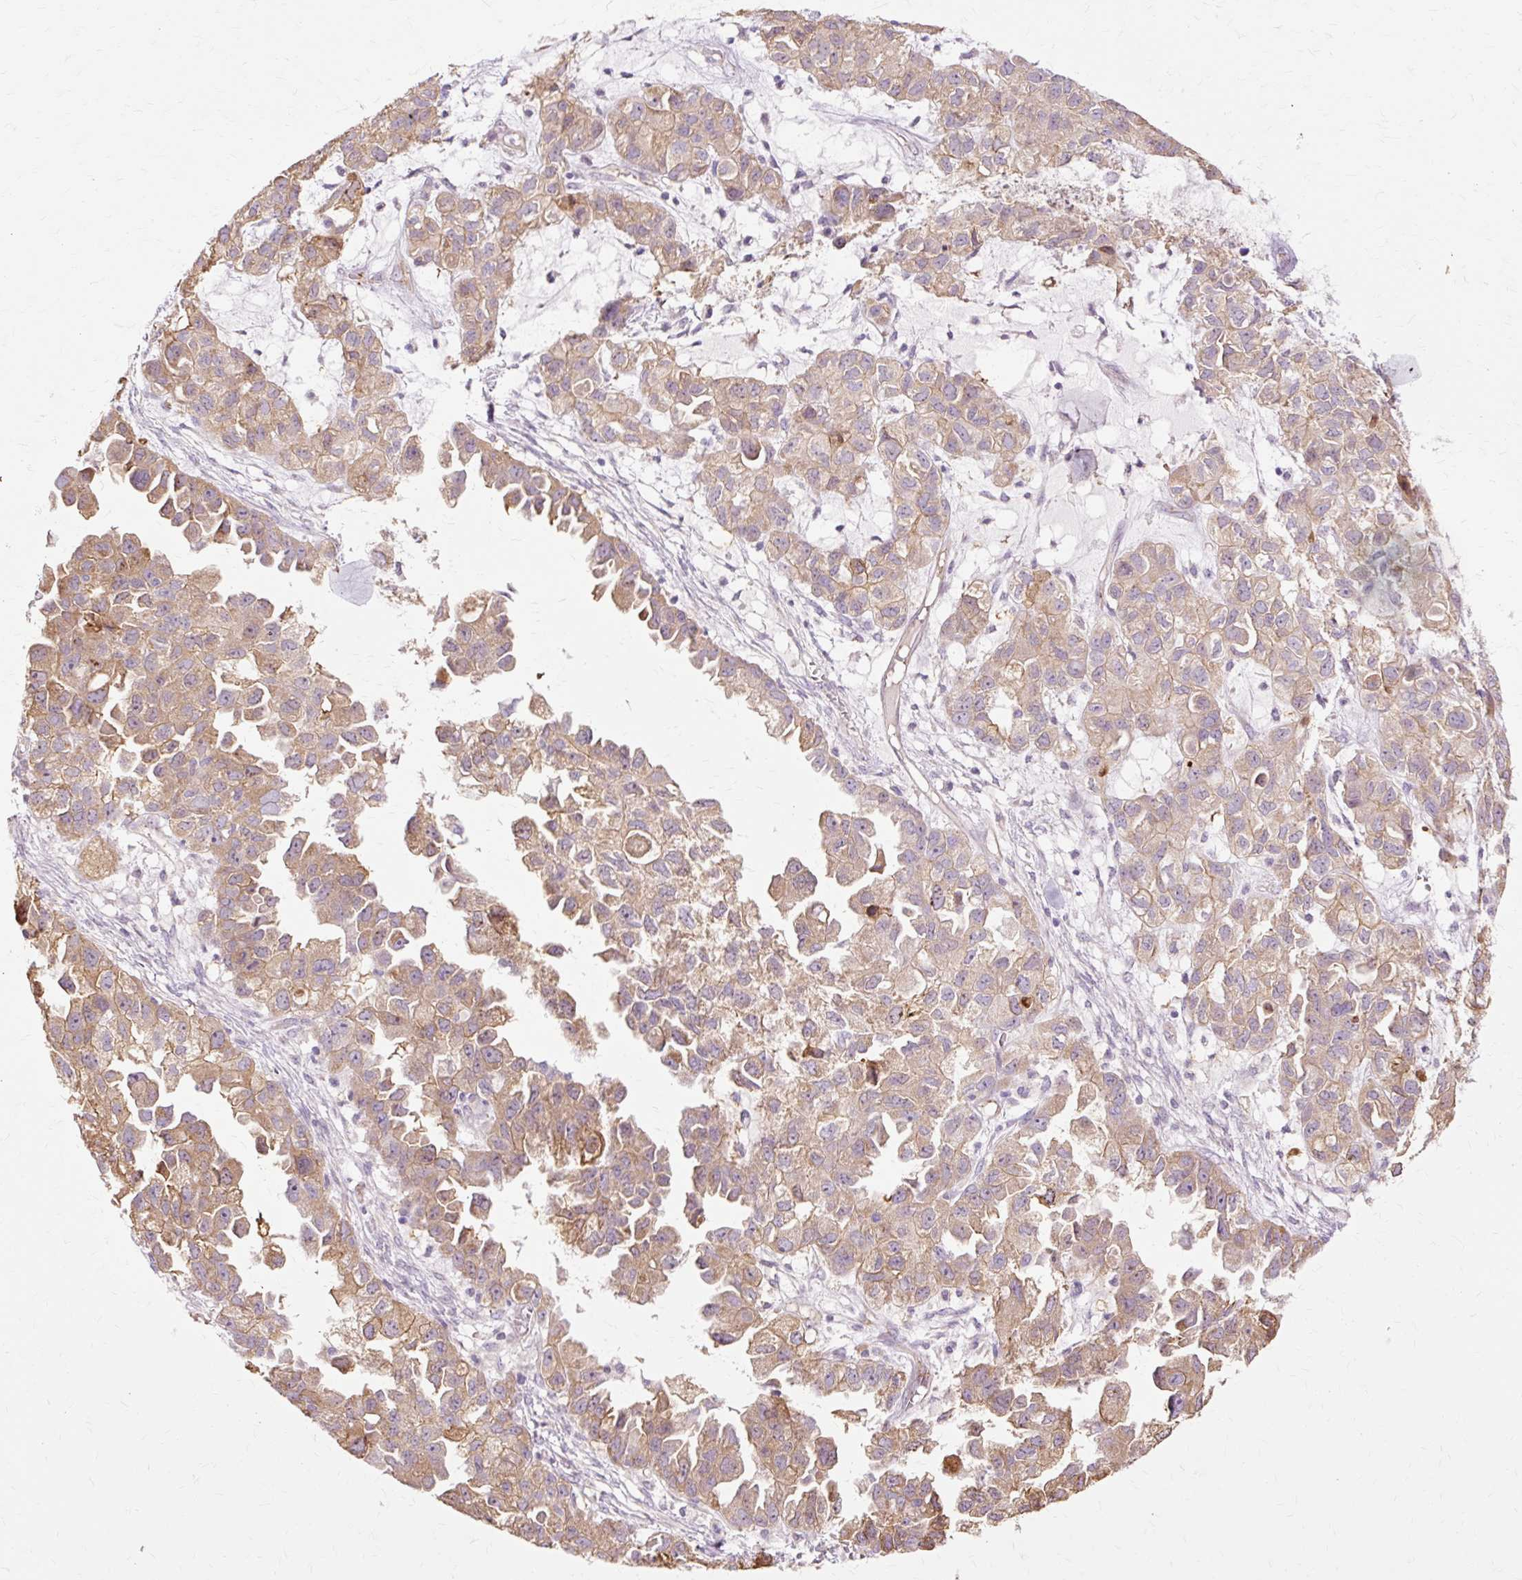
{"staining": {"intensity": "moderate", "quantity": ">75%", "location": "cytoplasmic/membranous"}, "tissue": "ovarian cancer", "cell_type": "Tumor cells", "image_type": "cancer", "snomed": [{"axis": "morphology", "description": "Cystadenocarcinoma, serous, NOS"}, {"axis": "topography", "description": "Ovary"}], "caption": "Protein expression analysis of human serous cystadenocarcinoma (ovarian) reveals moderate cytoplasmic/membranous positivity in approximately >75% of tumor cells.", "gene": "PDZD2", "patient": {"sex": "female", "age": 84}}